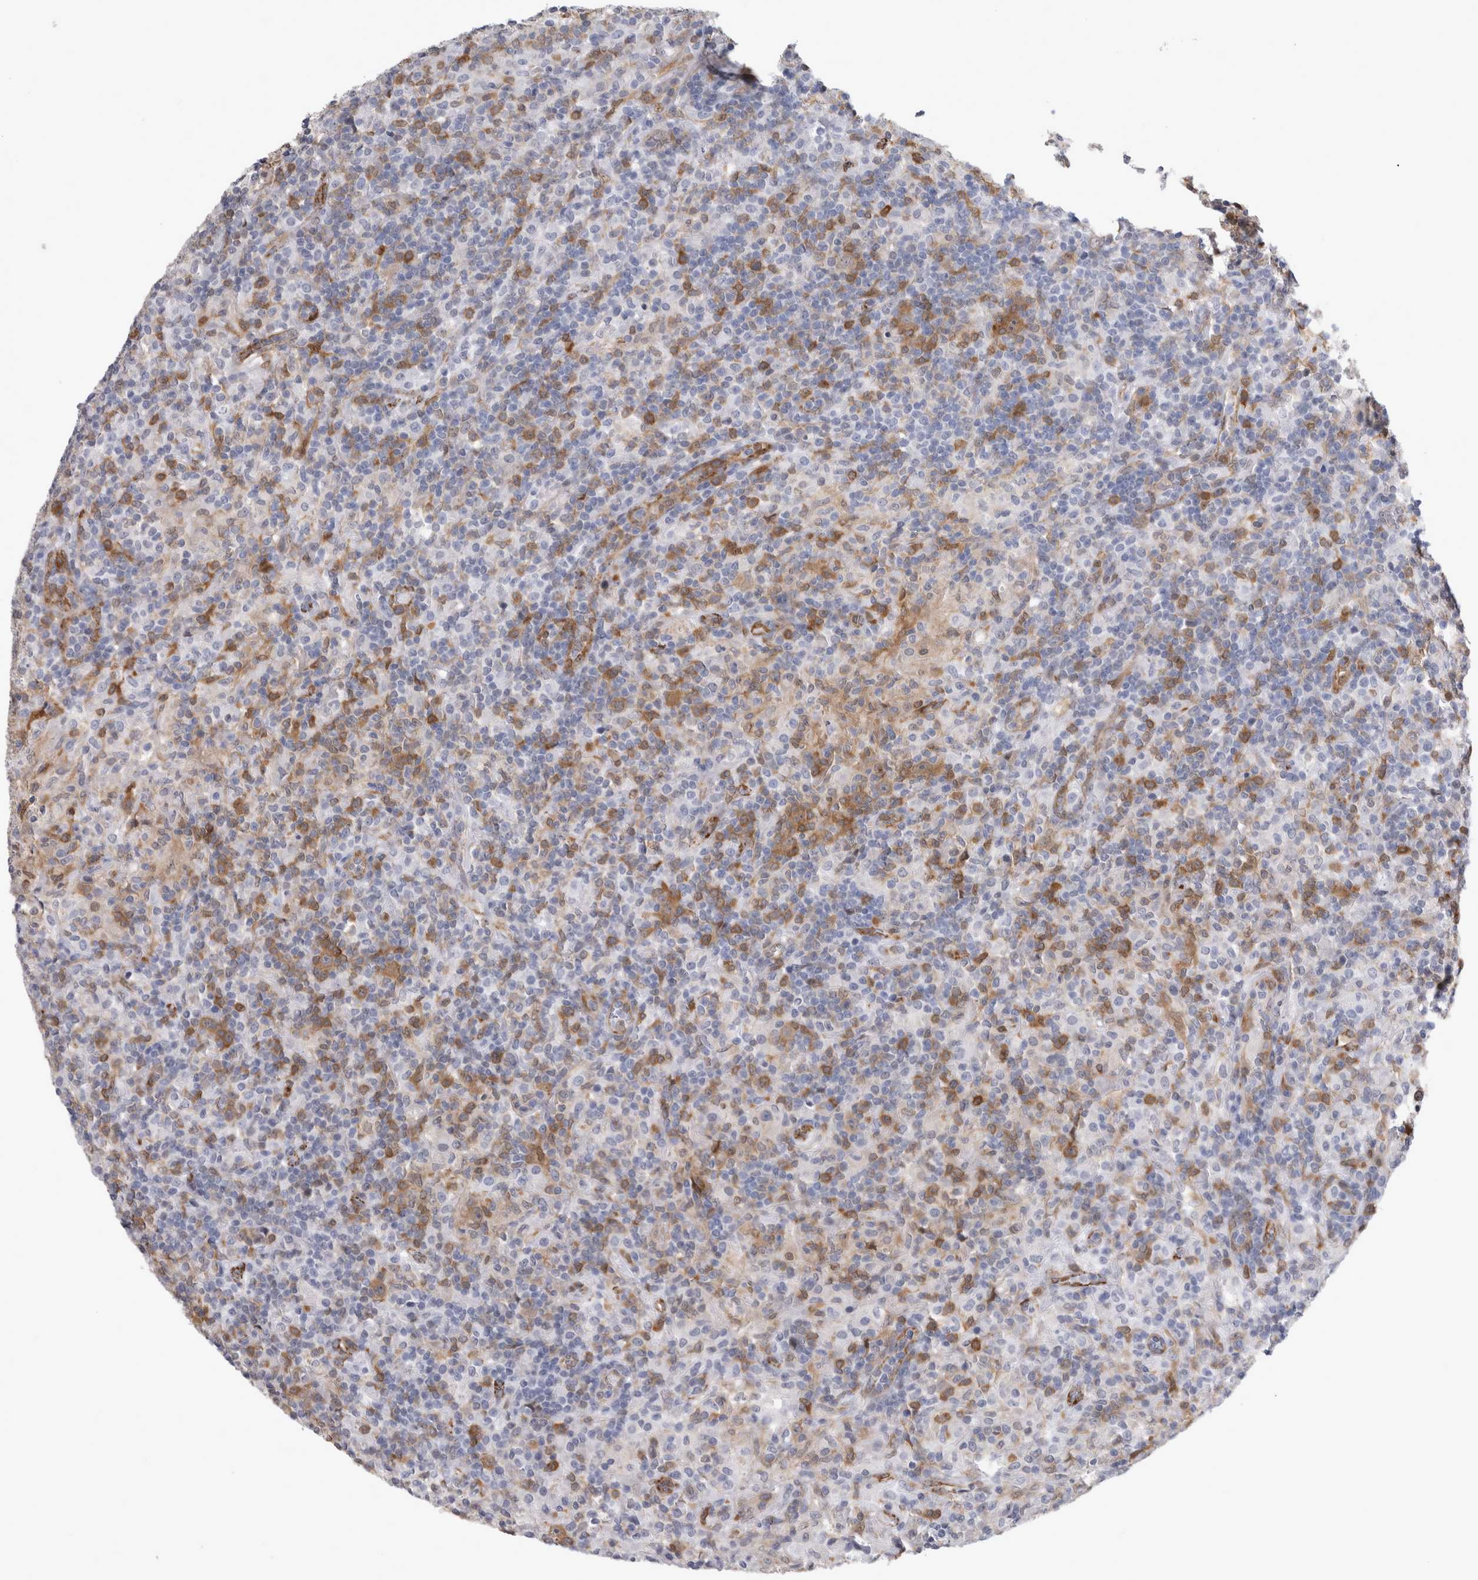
{"staining": {"intensity": "moderate", "quantity": ">75%", "location": "cytoplasmic/membranous"}, "tissue": "lymphoma", "cell_type": "Tumor cells", "image_type": "cancer", "snomed": [{"axis": "morphology", "description": "Hodgkin's disease, NOS"}, {"axis": "topography", "description": "Lymph node"}], "caption": "The histopathology image demonstrates staining of Hodgkin's disease, revealing moderate cytoplasmic/membranous protein positivity (brown color) within tumor cells. The staining was performed using DAB (3,3'-diaminobenzidine) to visualize the protein expression in brown, while the nuclei were stained in blue with hematoxylin (Magnification: 20x).", "gene": "ACOT7", "patient": {"sex": "male", "age": 70}}